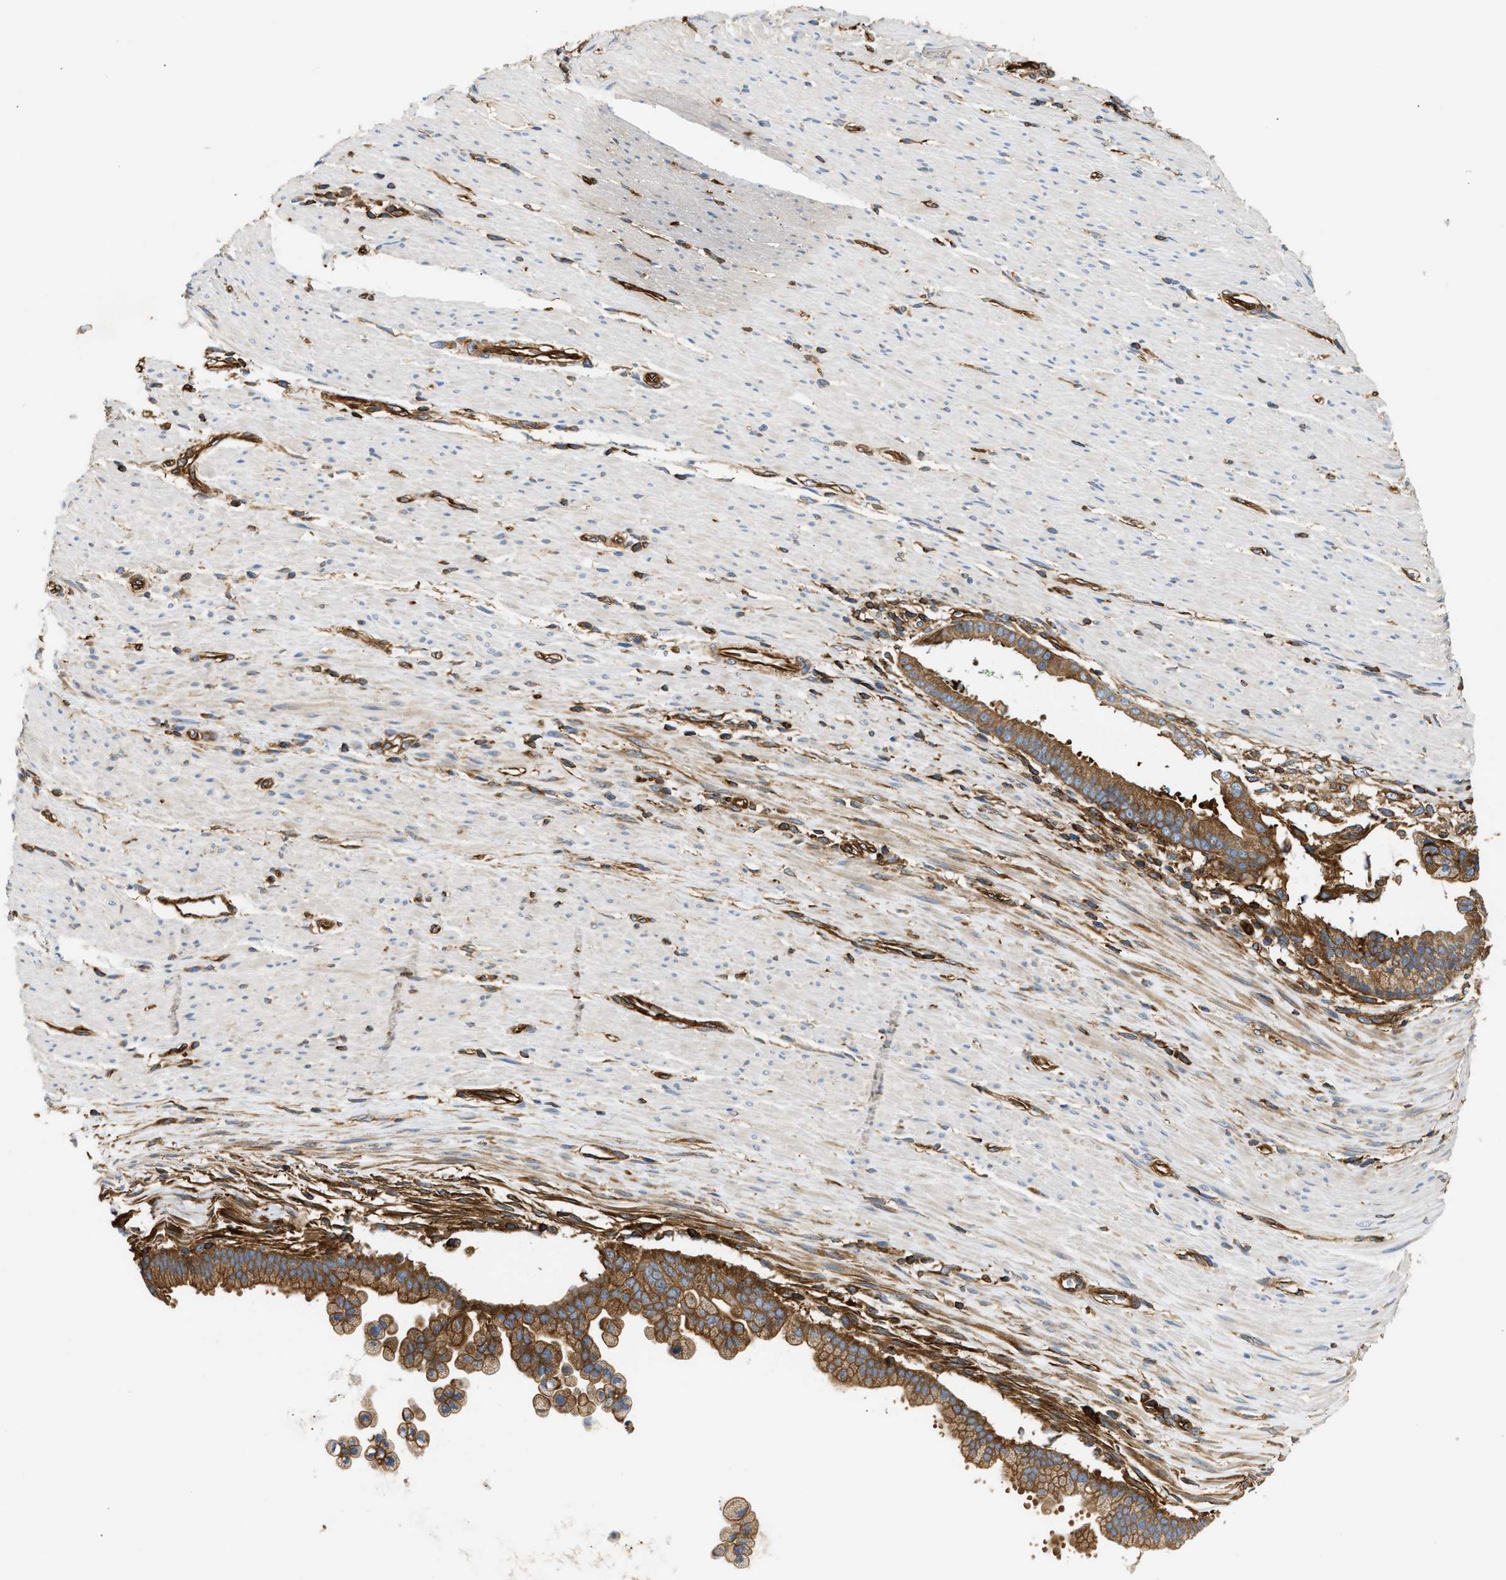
{"staining": {"intensity": "moderate", "quantity": ">75%", "location": "cytoplasmic/membranous"}, "tissue": "pancreatic cancer", "cell_type": "Tumor cells", "image_type": "cancer", "snomed": [{"axis": "morphology", "description": "Adenocarcinoma, NOS"}, {"axis": "topography", "description": "Pancreas"}], "caption": "IHC (DAB) staining of human pancreatic adenocarcinoma shows moderate cytoplasmic/membranous protein staining in about >75% of tumor cells.", "gene": "SAMD9L", "patient": {"sex": "male", "age": 69}}